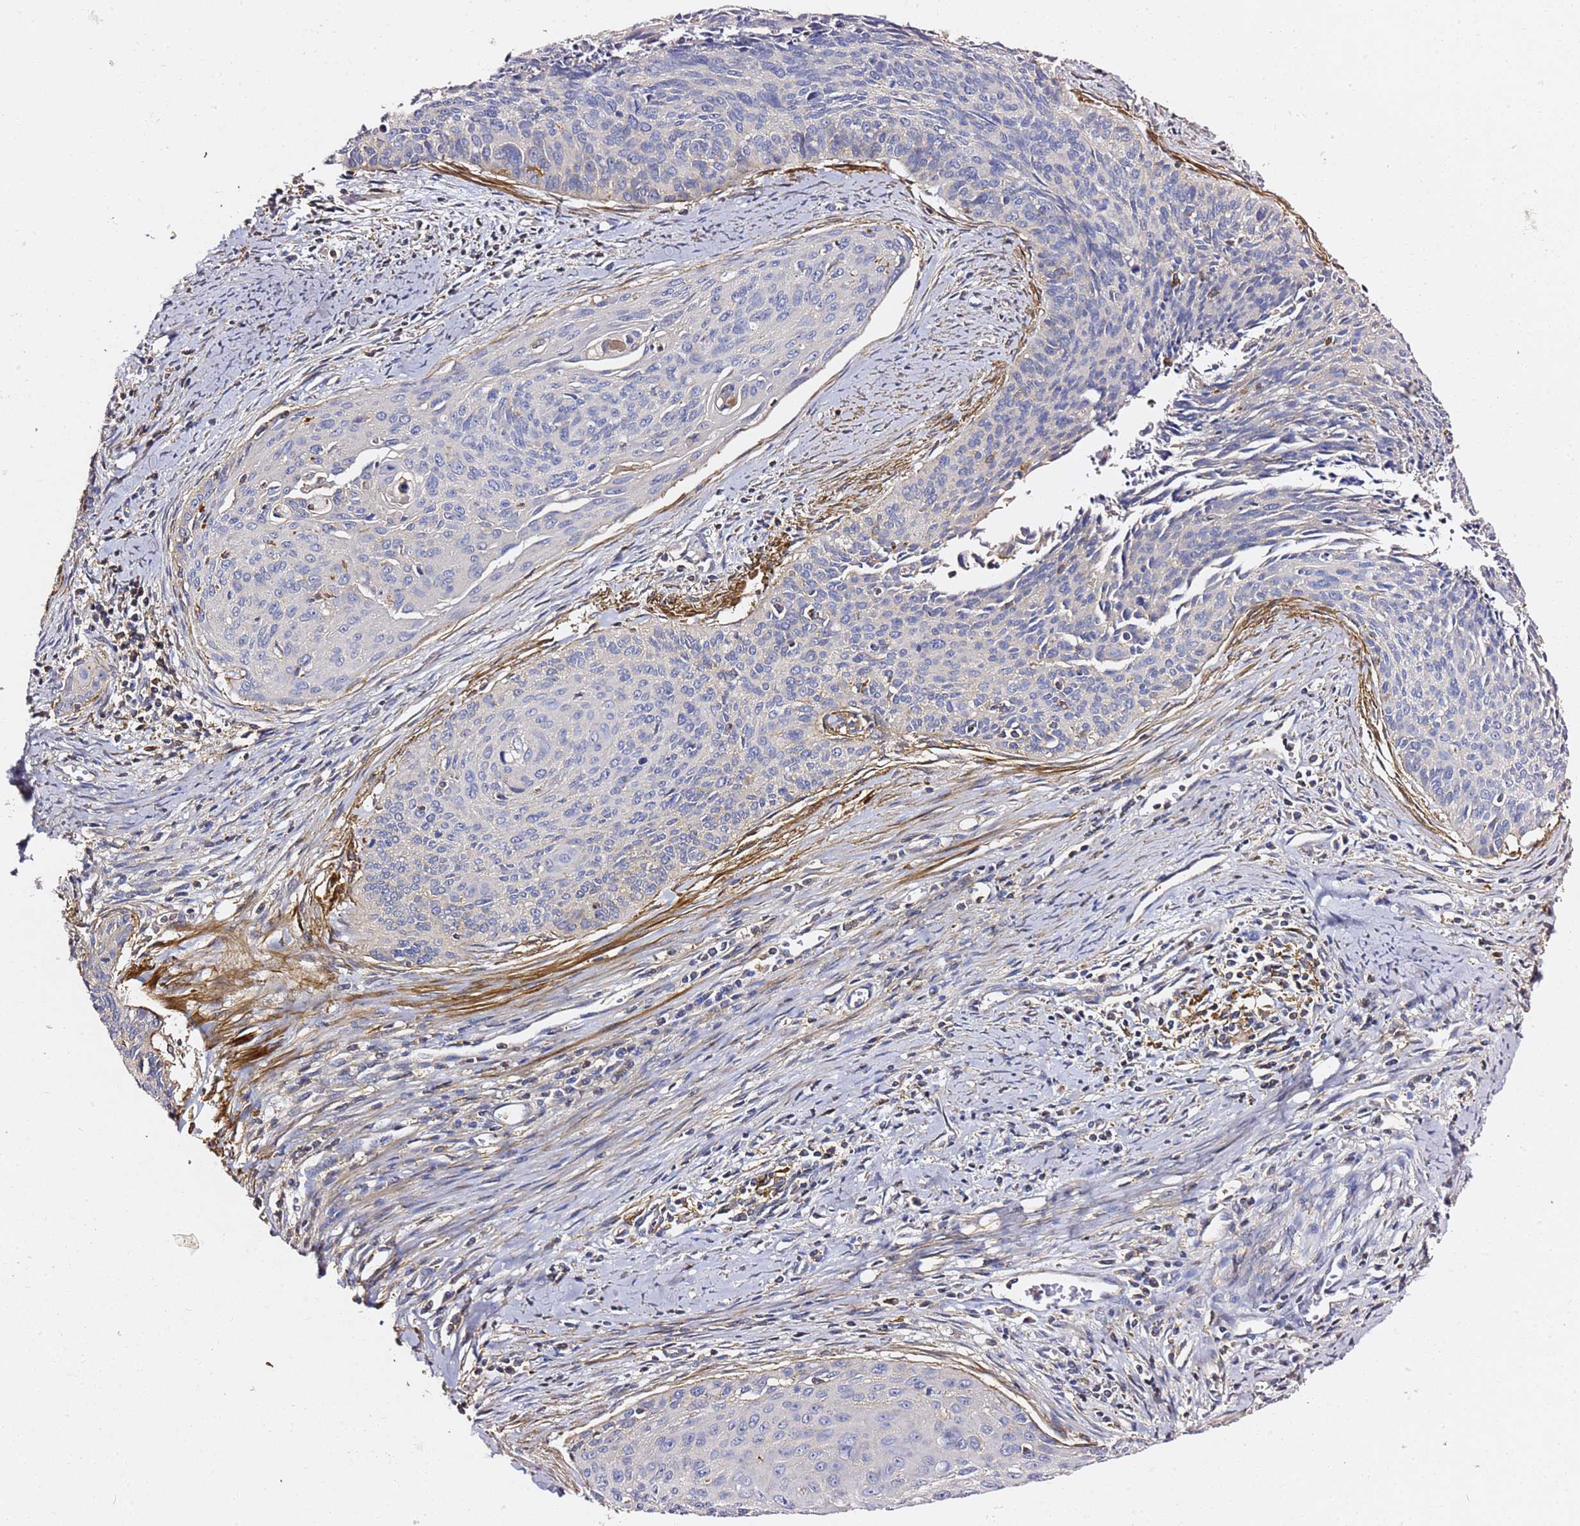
{"staining": {"intensity": "negative", "quantity": "none", "location": "none"}, "tissue": "cervical cancer", "cell_type": "Tumor cells", "image_type": "cancer", "snomed": [{"axis": "morphology", "description": "Squamous cell carcinoma, NOS"}, {"axis": "topography", "description": "Cervix"}], "caption": "Immunohistochemistry histopathology image of cervical cancer (squamous cell carcinoma) stained for a protein (brown), which exhibits no positivity in tumor cells.", "gene": "ZFP36L2", "patient": {"sex": "female", "age": 55}}